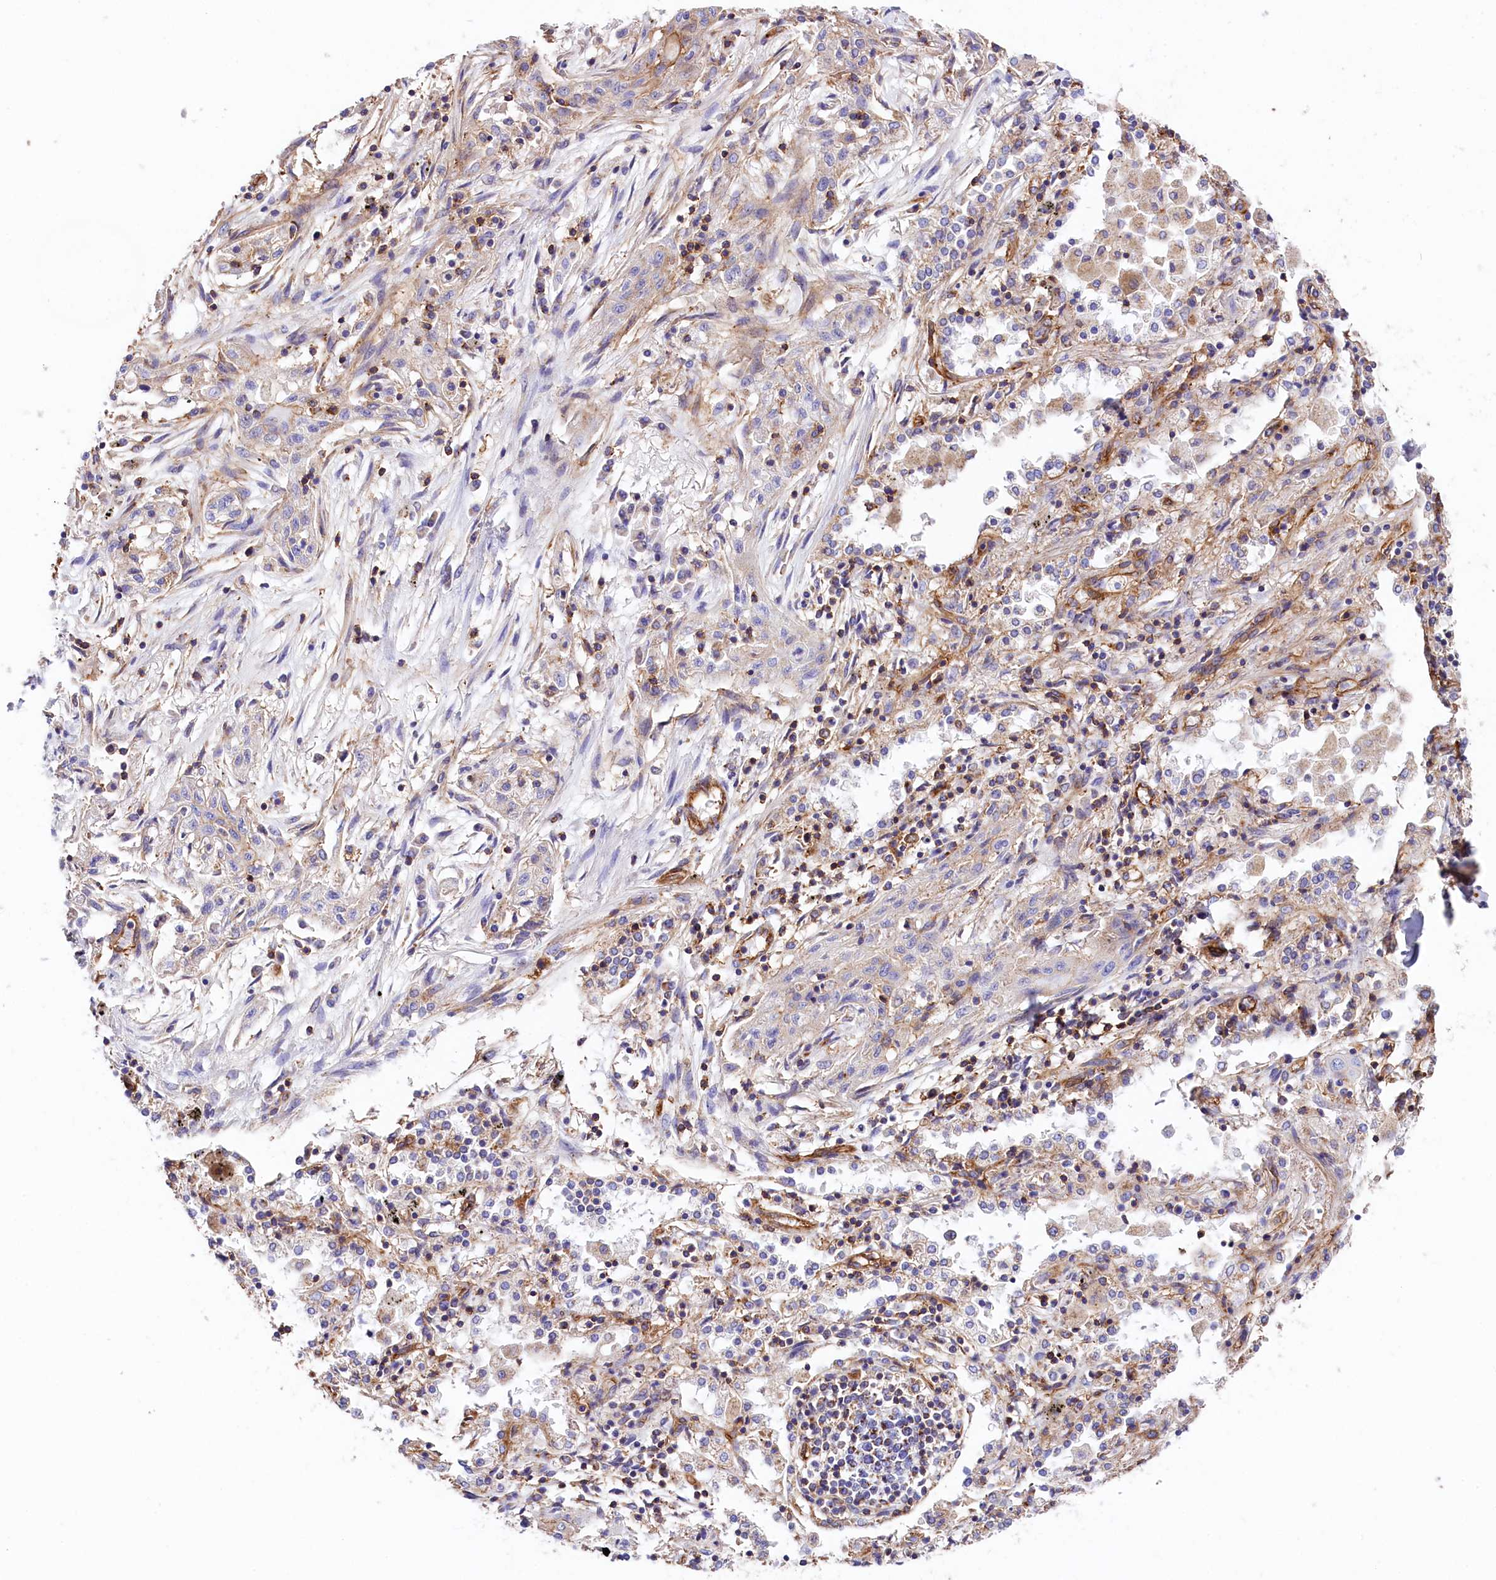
{"staining": {"intensity": "weak", "quantity": "<25%", "location": "cytoplasmic/membranous"}, "tissue": "lung cancer", "cell_type": "Tumor cells", "image_type": "cancer", "snomed": [{"axis": "morphology", "description": "Squamous cell carcinoma, NOS"}, {"axis": "topography", "description": "Lung"}], "caption": "The histopathology image exhibits no staining of tumor cells in squamous cell carcinoma (lung).", "gene": "ATP2B4", "patient": {"sex": "female", "age": 47}}